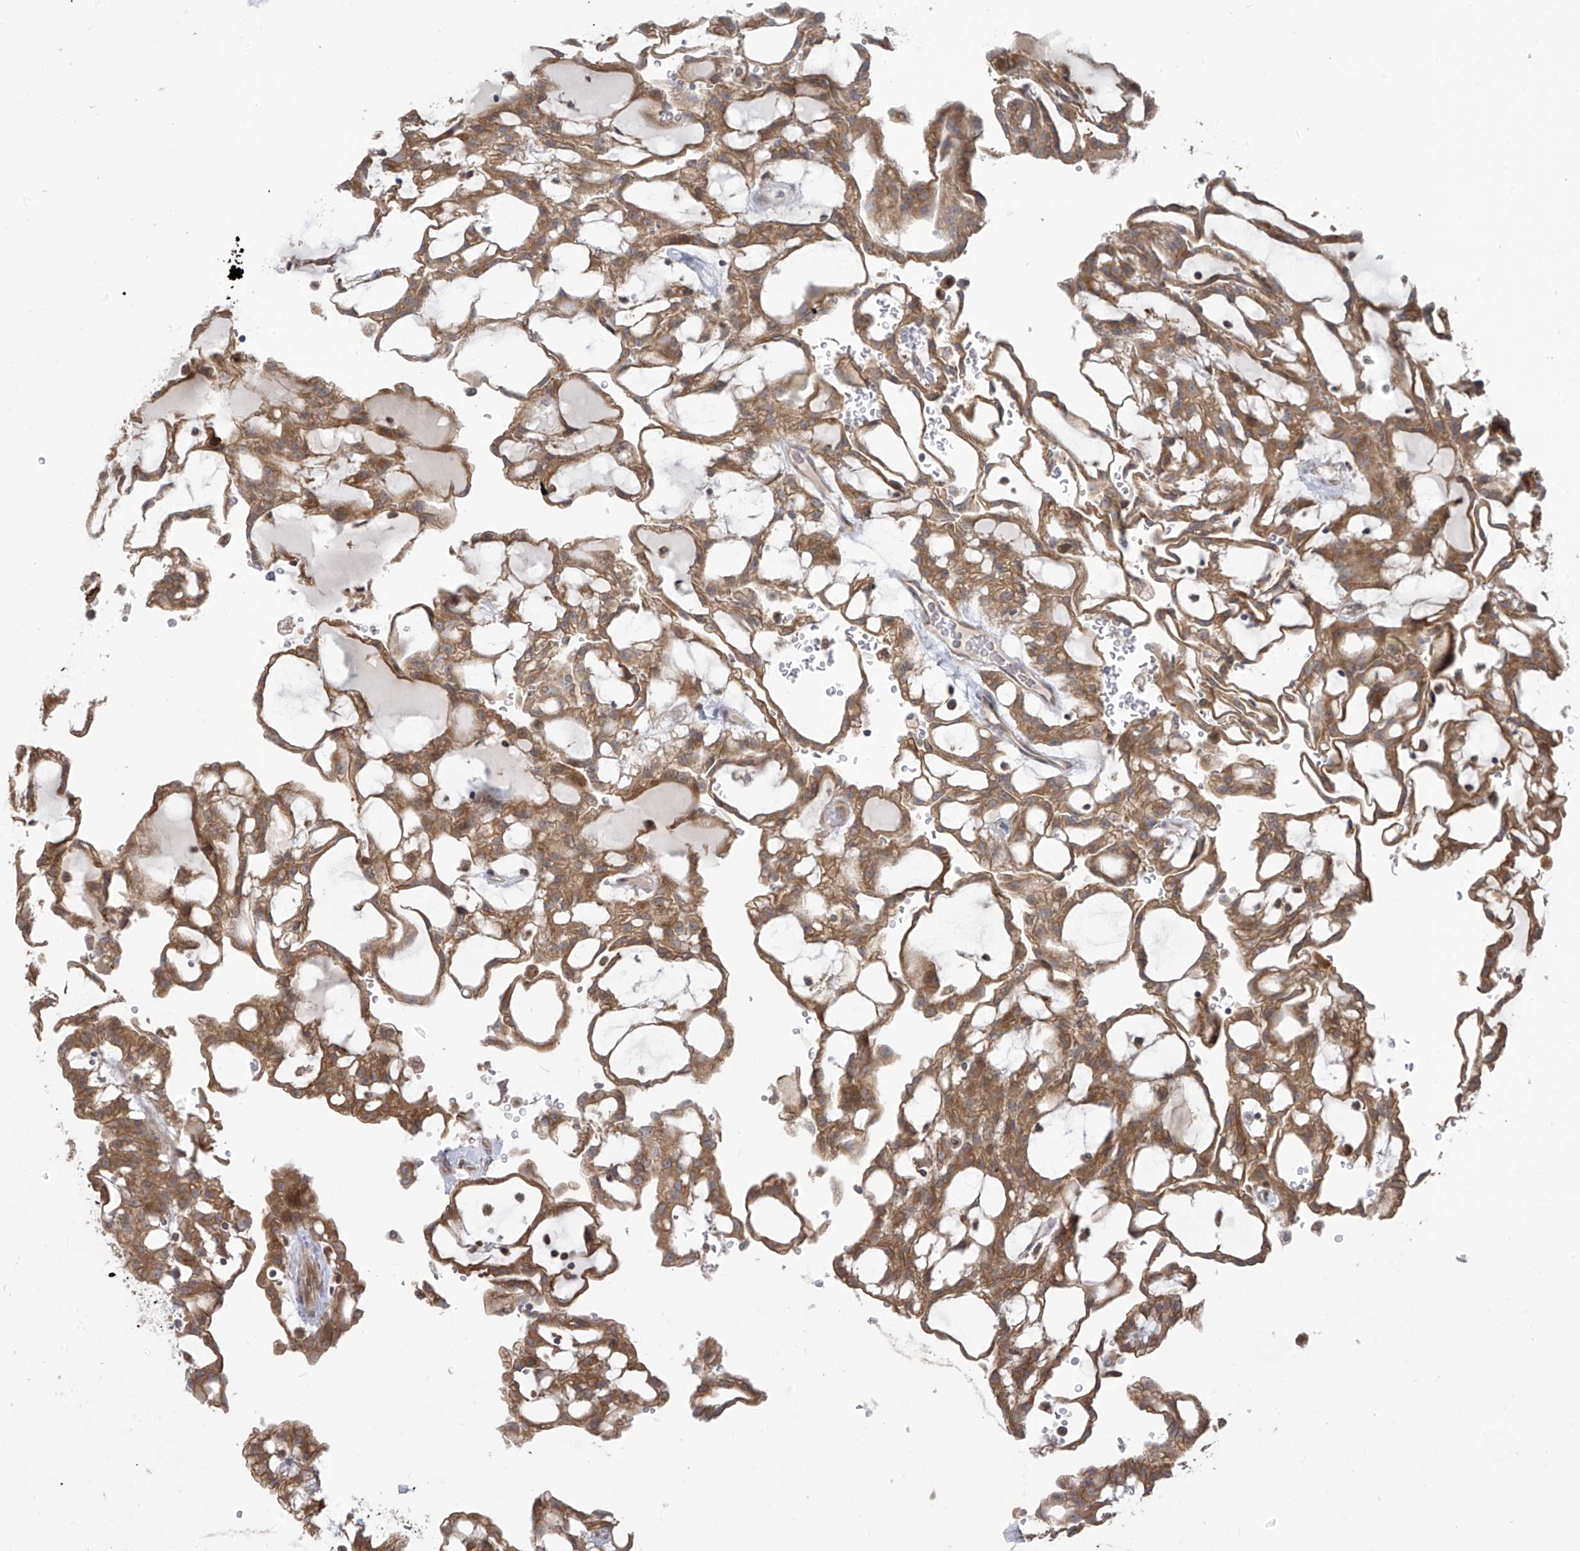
{"staining": {"intensity": "moderate", "quantity": ">75%", "location": "cytoplasmic/membranous"}, "tissue": "renal cancer", "cell_type": "Tumor cells", "image_type": "cancer", "snomed": [{"axis": "morphology", "description": "Adenocarcinoma, NOS"}, {"axis": "topography", "description": "Kidney"}], "caption": "An image of human renal cancer stained for a protein displays moderate cytoplasmic/membranous brown staining in tumor cells. The protein is shown in brown color, while the nuclei are stained blue.", "gene": "PPAT", "patient": {"sex": "male", "age": 63}}